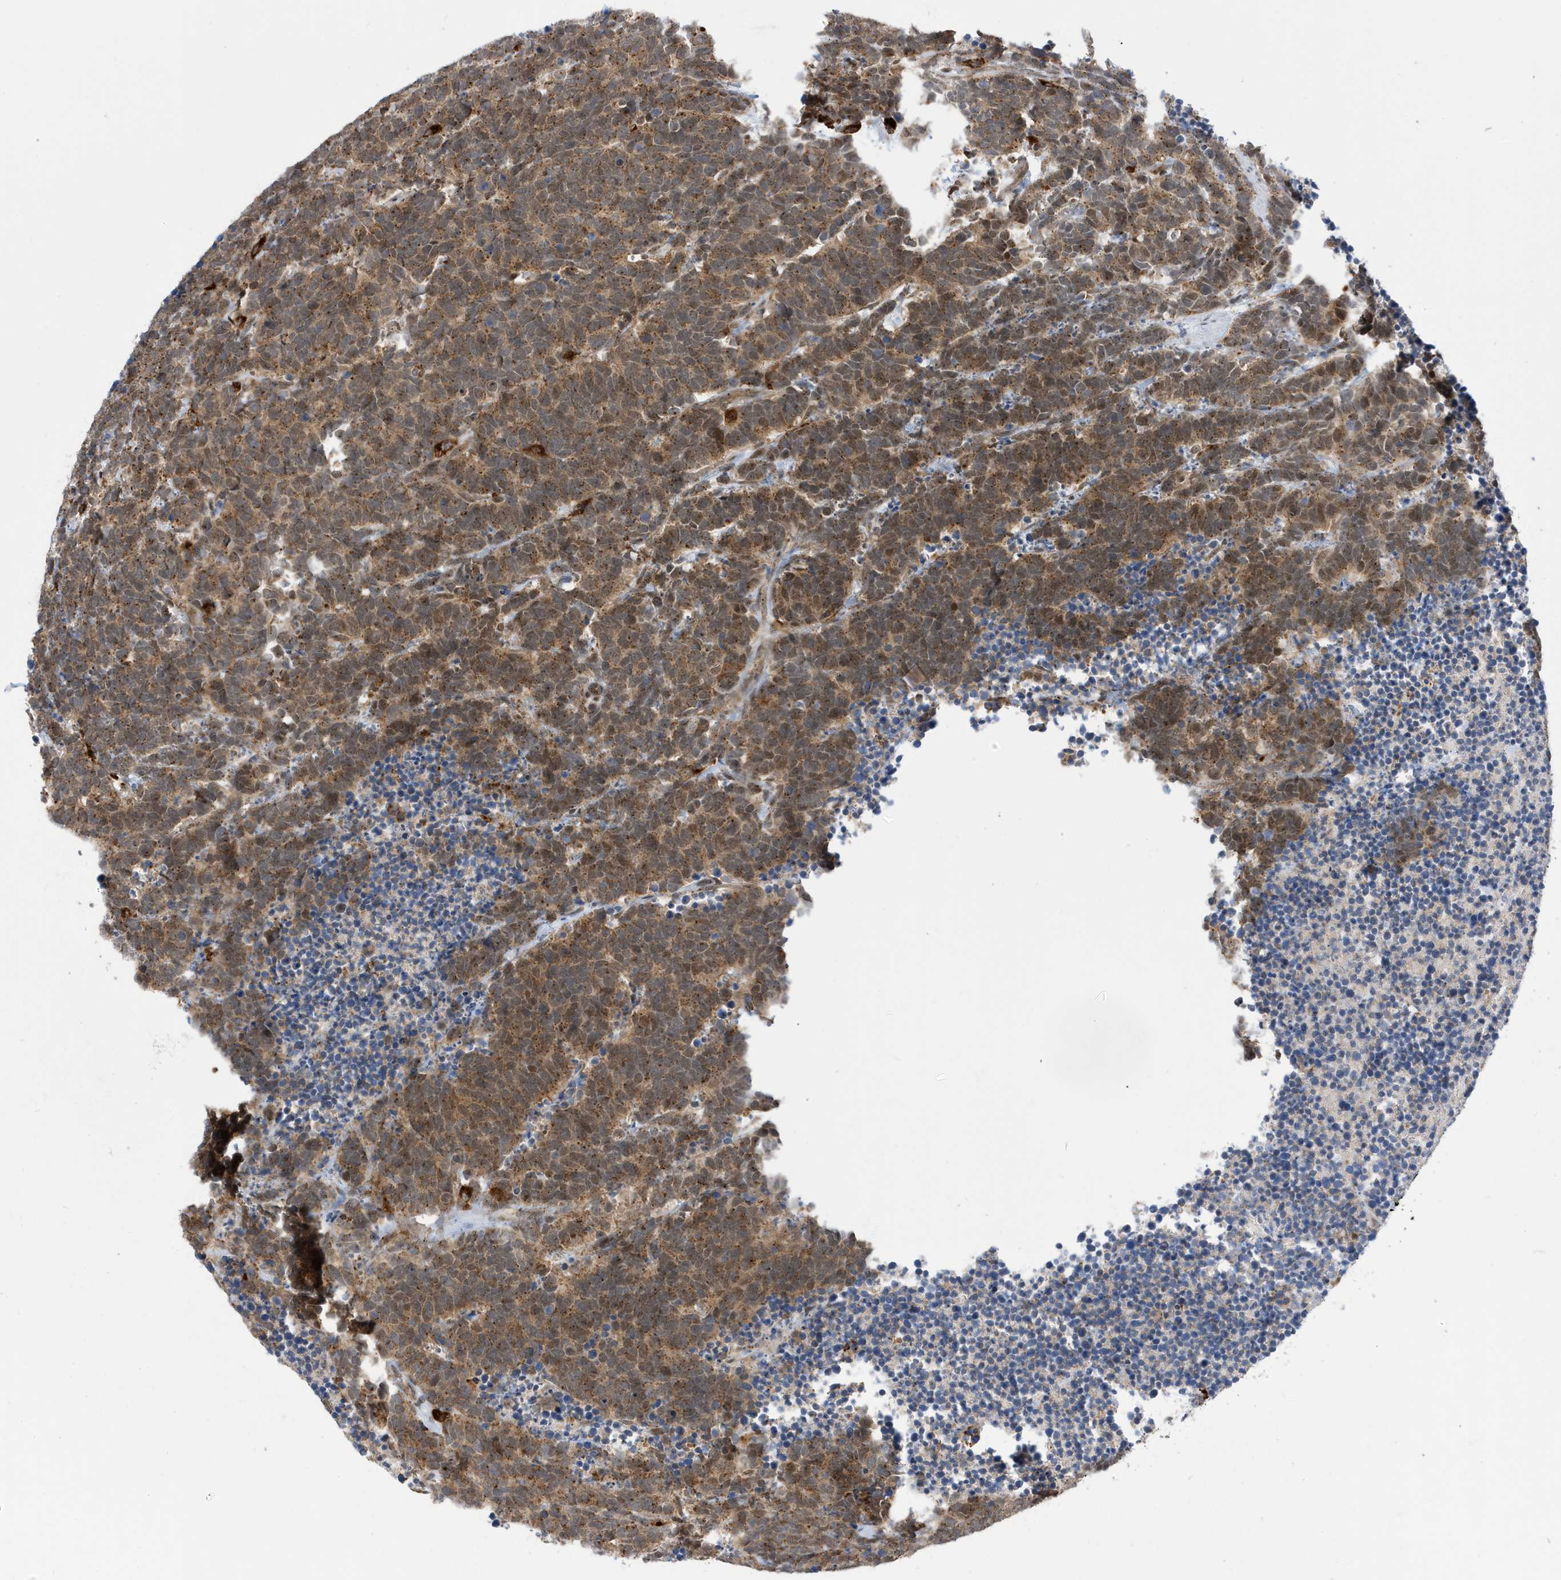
{"staining": {"intensity": "moderate", "quantity": ">75%", "location": "cytoplasmic/membranous,nuclear"}, "tissue": "carcinoid", "cell_type": "Tumor cells", "image_type": "cancer", "snomed": [{"axis": "morphology", "description": "Carcinoma, NOS"}, {"axis": "morphology", "description": "Carcinoid, malignant, NOS"}, {"axis": "topography", "description": "Urinary bladder"}], "caption": "Immunohistochemical staining of carcinoma reveals medium levels of moderate cytoplasmic/membranous and nuclear positivity in approximately >75% of tumor cells.", "gene": "ZNF507", "patient": {"sex": "male", "age": 57}}